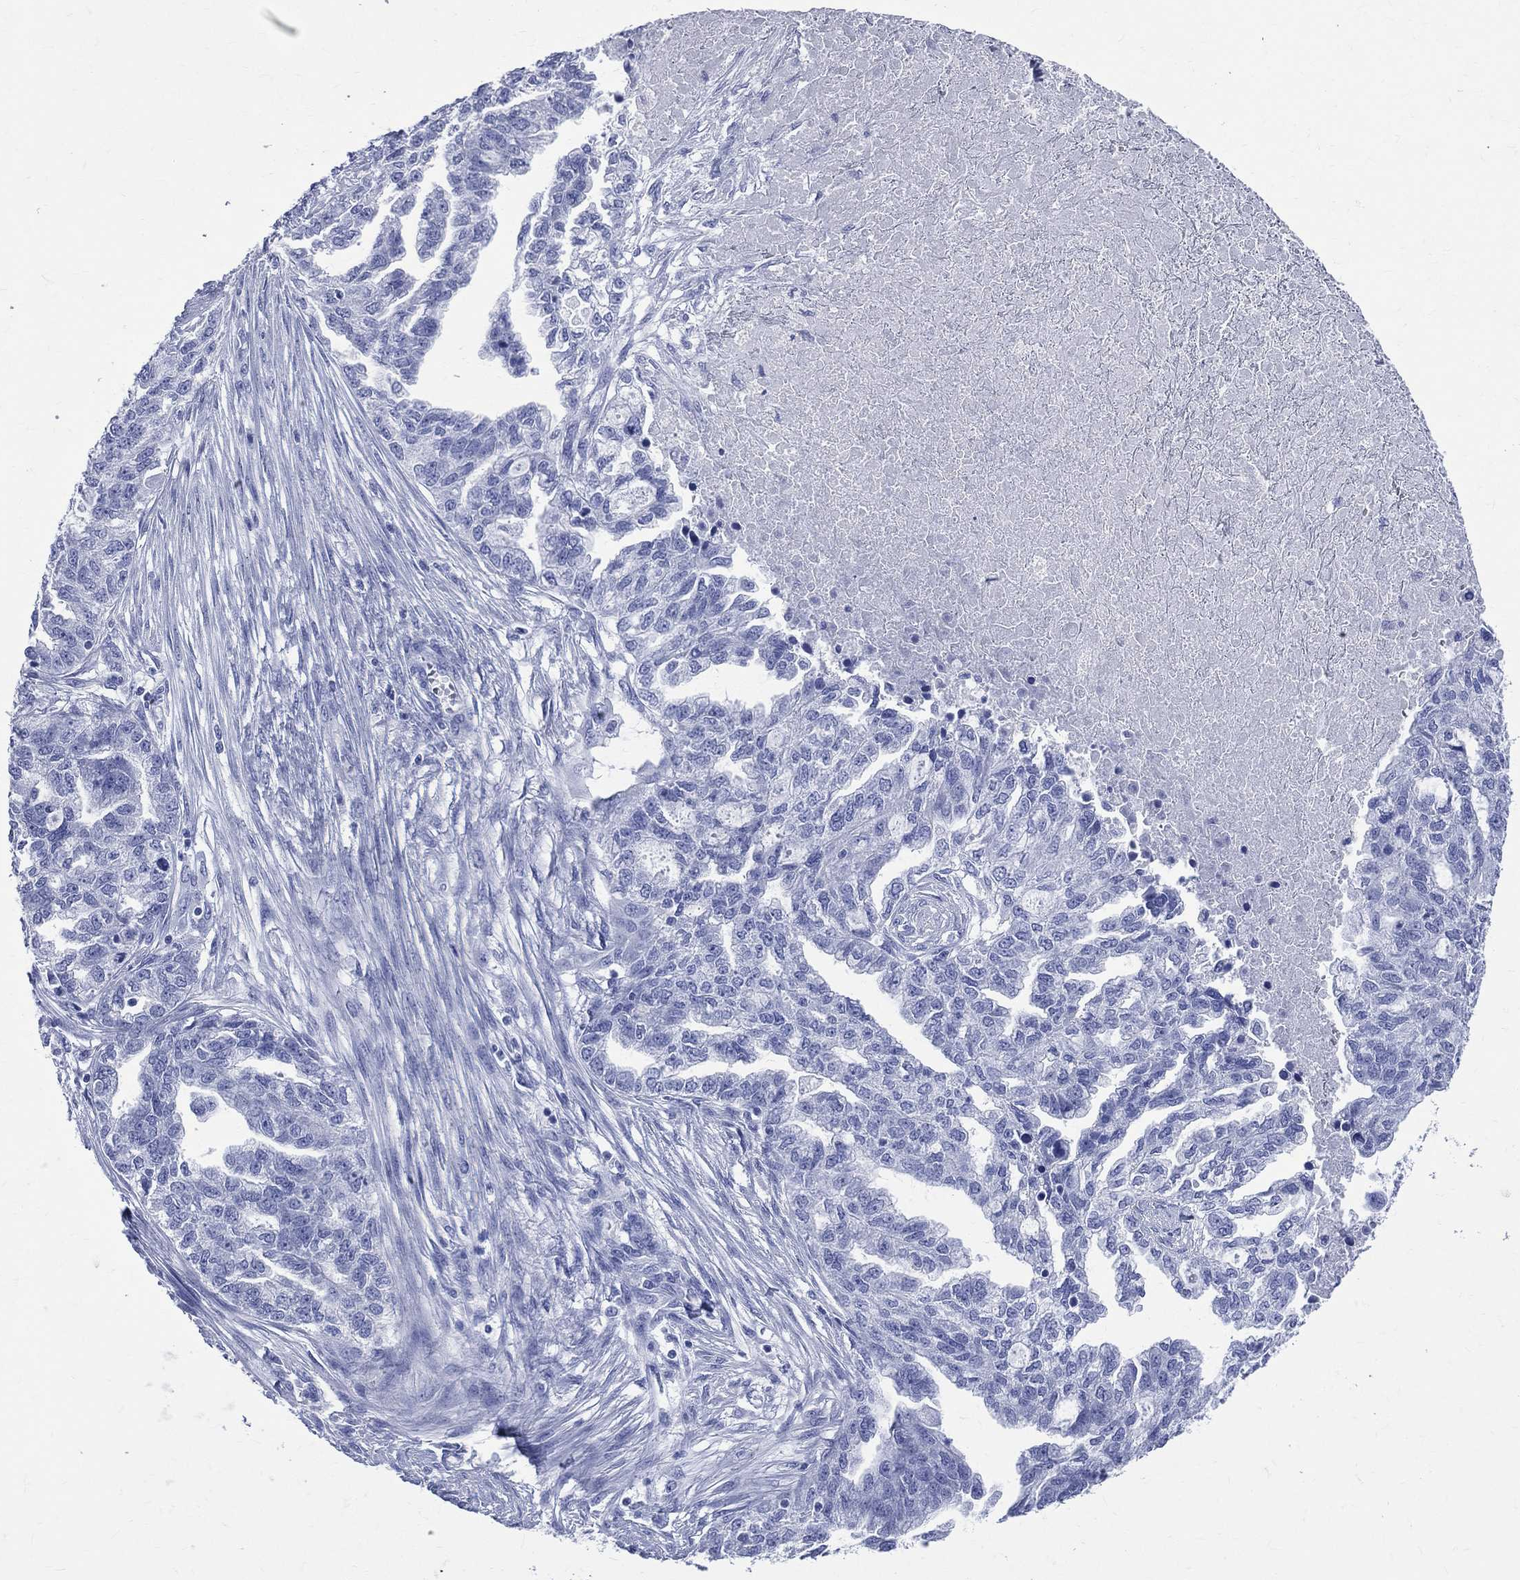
{"staining": {"intensity": "negative", "quantity": "none", "location": "none"}, "tissue": "ovarian cancer", "cell_type": "Tumor cells", "image_type": "cancer", "snomed": [{"axis": "morphology", "description": "Cystadenocarcinoma, serous, NOS"}, {"axis": "topography", "description": "Ovary"}], "caption": "High magnification brightfield microscopy of ovarian cancer stained with DAB (3,3'-diaminobenzidine) (brown) and counterstained with hematoxylin (blue): tumor cells show no significant expression.", "gene": "SYP", "patient": {"sex": "female", "age": 51}}